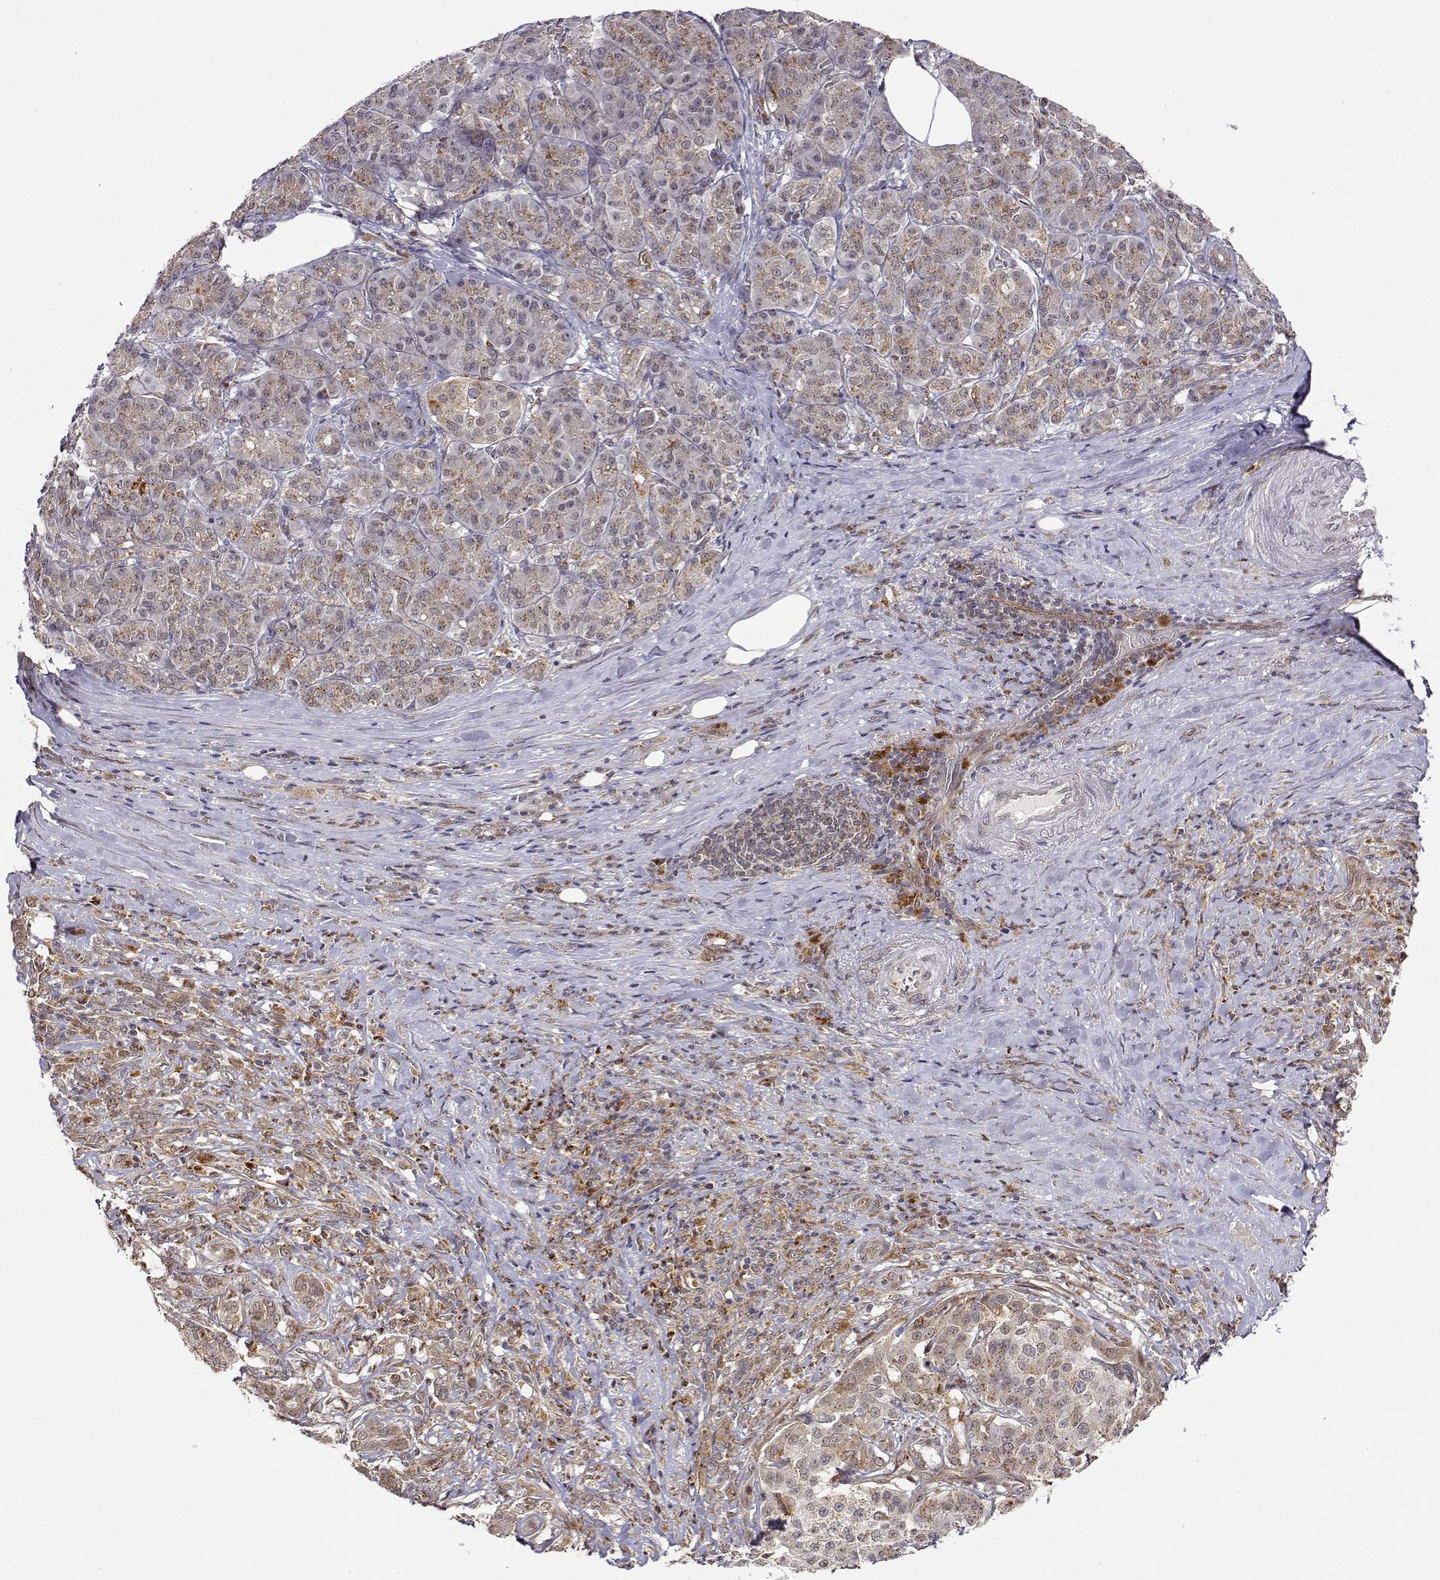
{"staining": {"intensity": "moderate", "quantity": ">75%", "location": "cytoplasmic/membranous"}, "tissue": "pancreatic cancer", "cell_type": "Tumor cells", "image_type": "cancer", "snomed": [{"axis": "morphology", "description": "Normal tissue, NOS"}, {"axis": "morphology", "description": "Inflammation, NOS"}, {"axis": "morphology", "description": "Adenocarcinoma, NOS"}, {"axis": "topography", "description": "Pancreas"}], "caption": "Human pancreatic cancer stained for a protein (brown) shows moderate cytoplasmic/membranous positive positivity in approximately >75% of tumor cells.", "gene": "RNF13", "patient": {"sex": "male", "age": 57}}